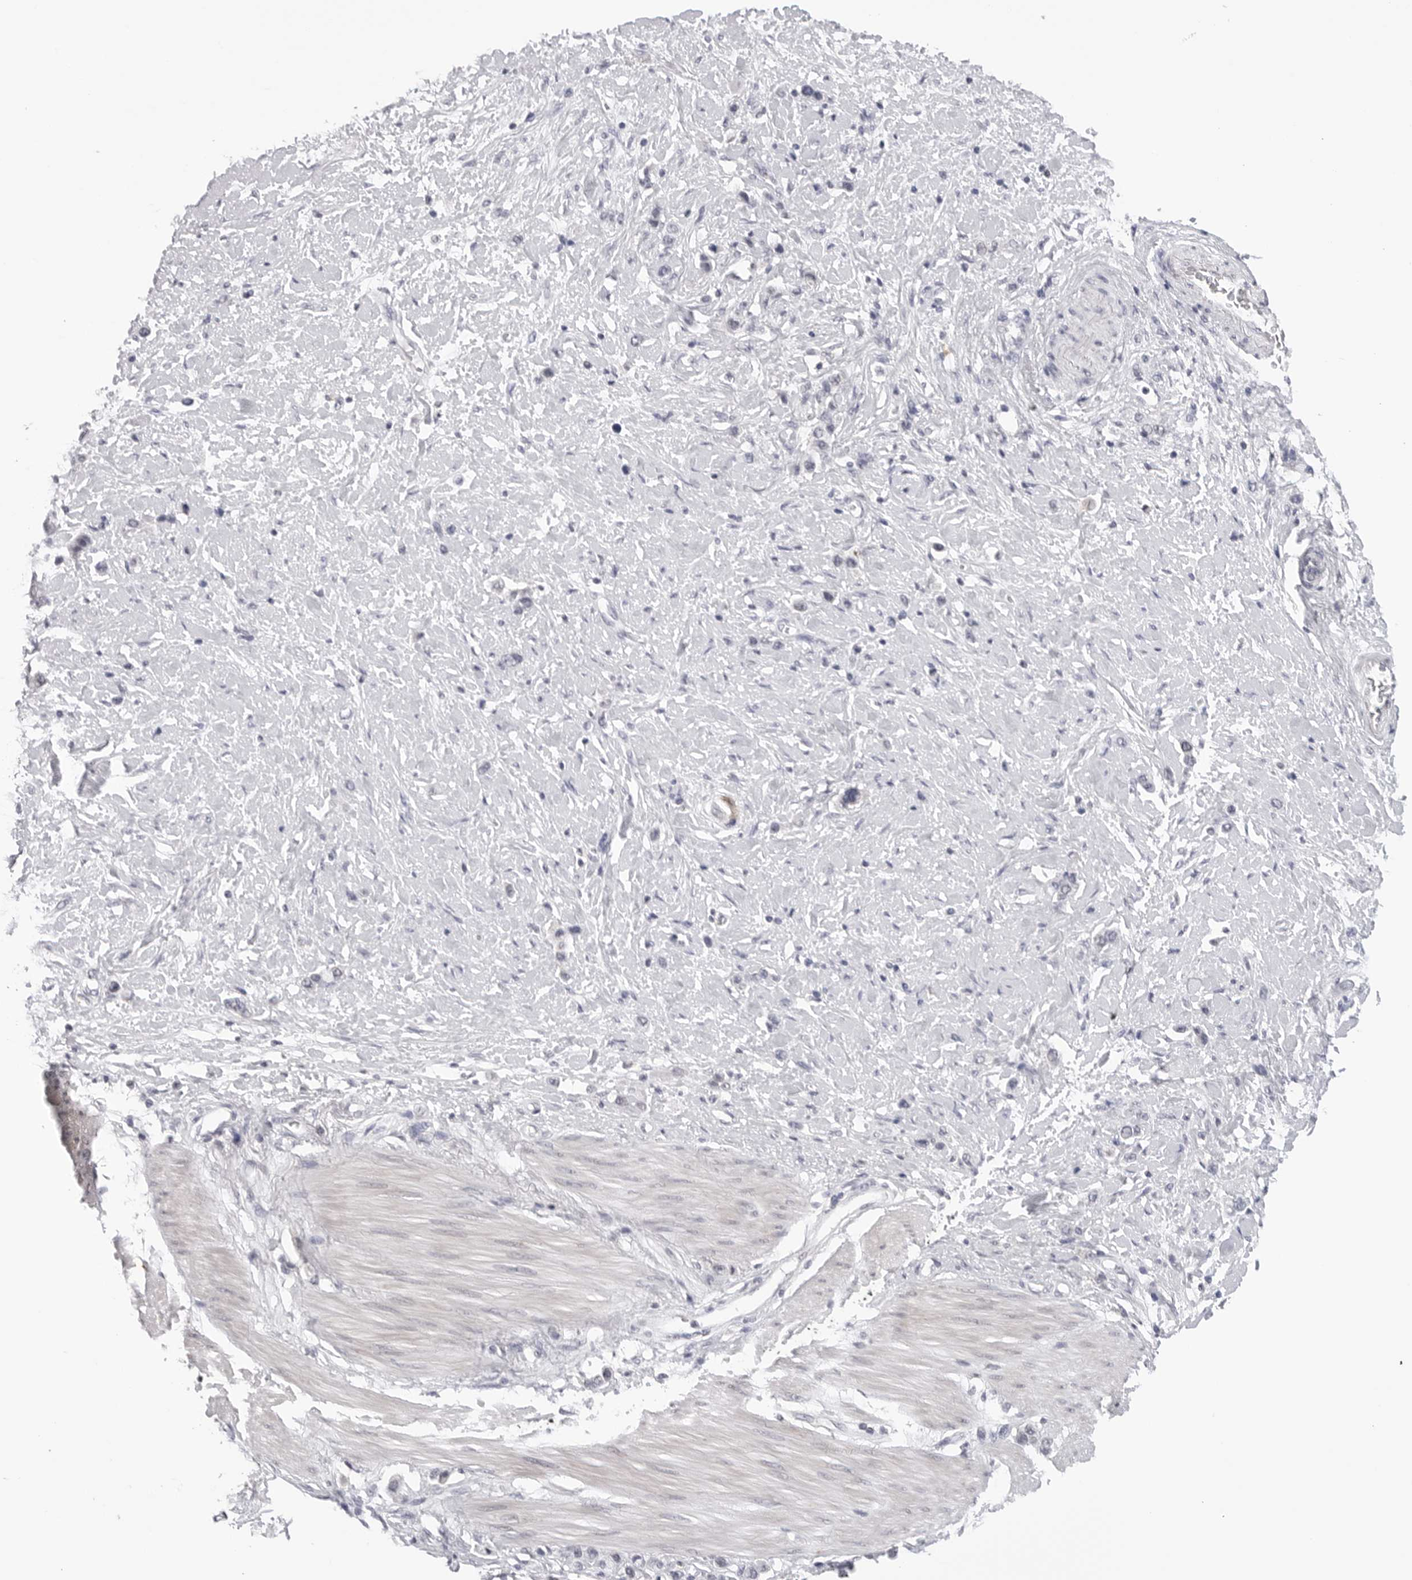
{"staining": {"intensity": "negative", "quantity": "none", "location": "none"}, "tissue": "stomach cancer", "cell_type": "Tumor cells", "image_type": "cancer", "snomed": [{"axis": "morphology", "description": "Adenocarcinoma, NOS"}, {"axis": "topography", "description": "Stomach"}], "caption": "Immunohistochemical staining of human adenocarcinoma (stomach) exhibits no significant staining in tumor cells.", "gene": "CDK20", "patient": {"sex": "female", "age": 65}}